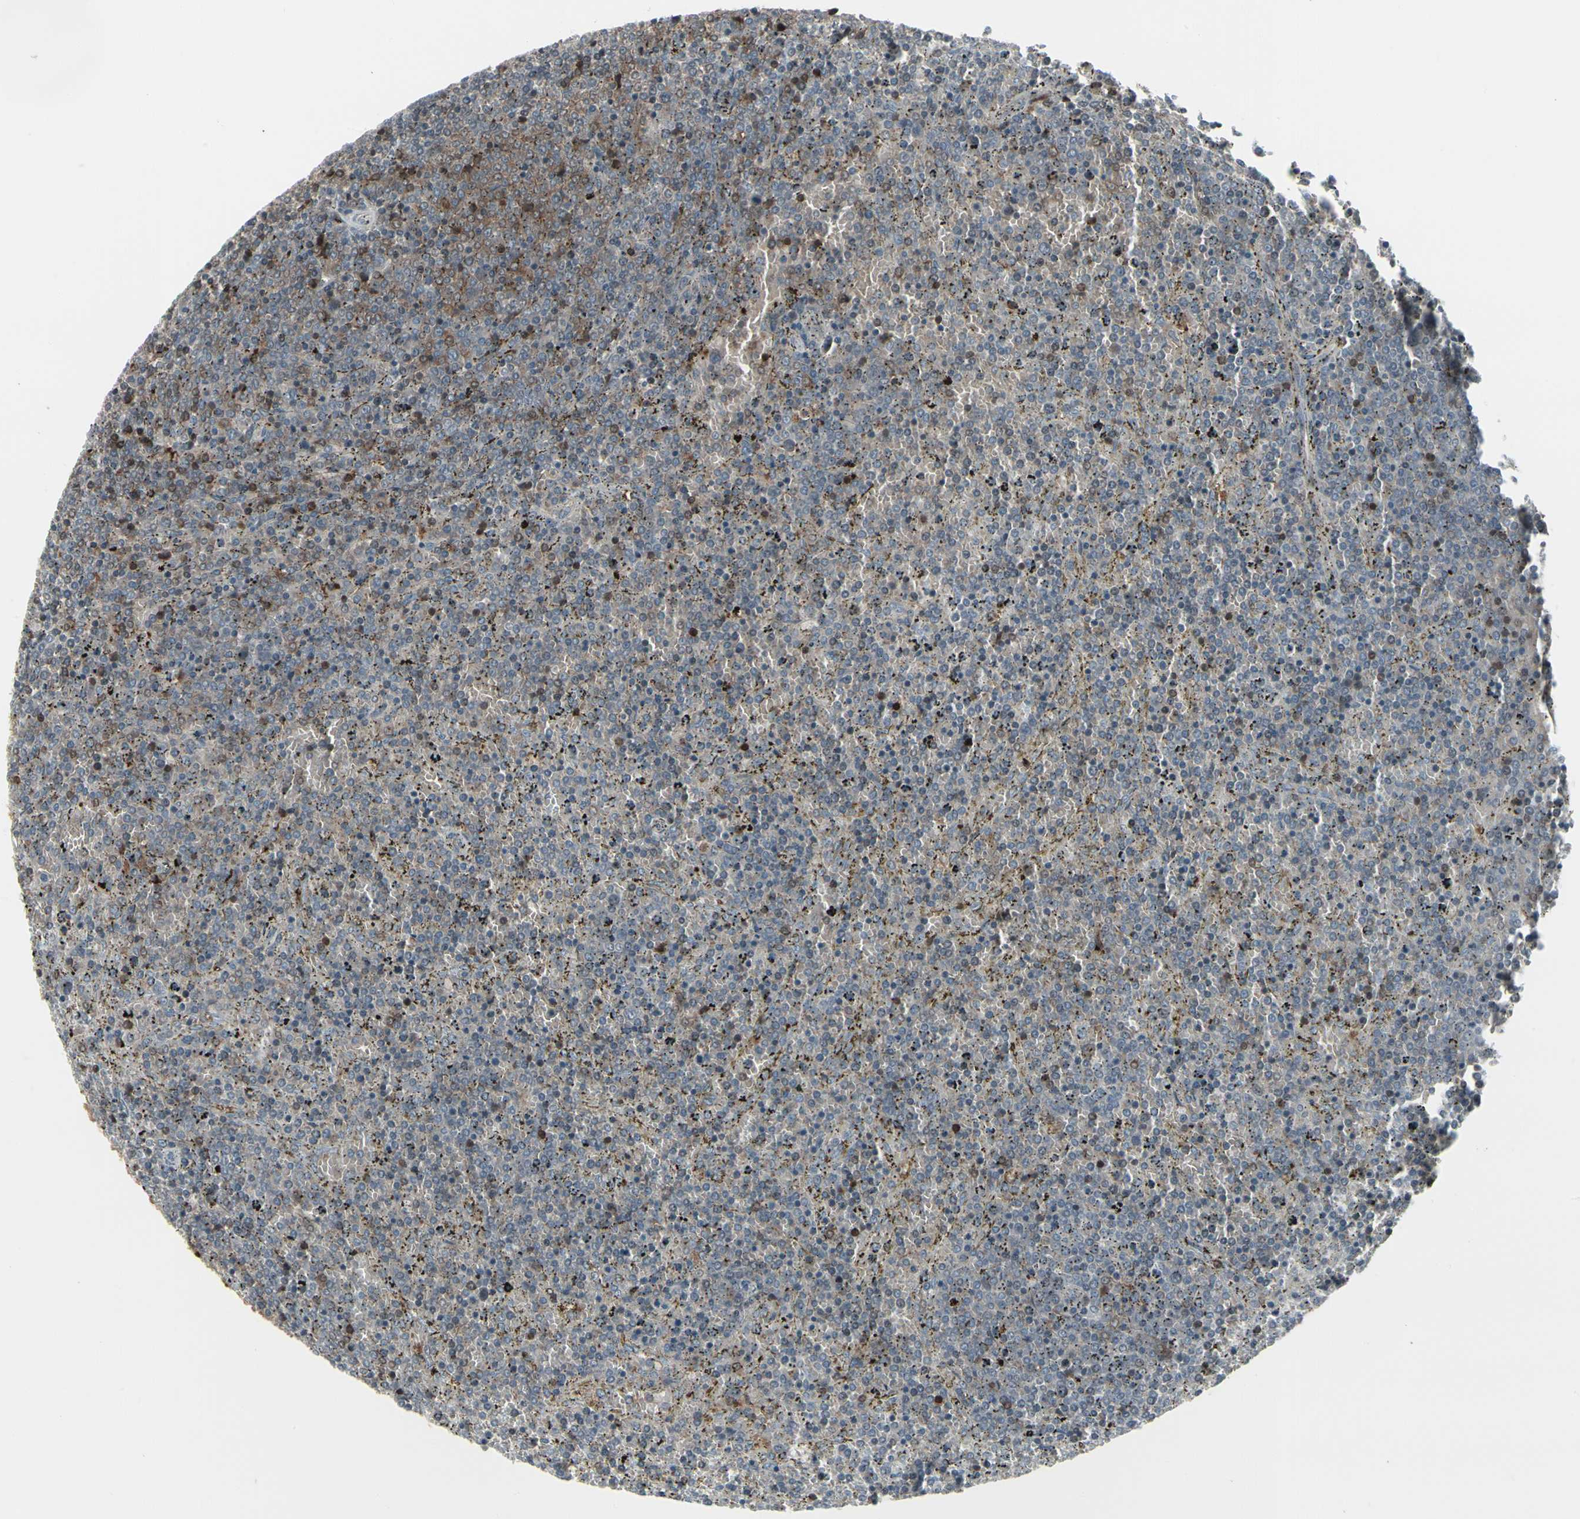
{"staining": {"intensity": "moderate", "quantity": "25%-75%", "location": "cytoplasmic/membranous"}, "tissue": "lymphoma", "cell_type": "Tumor cells", "image_type": "cancer", "snomed": [{"axis": "morphology", "description": "Malignant lymphoma, non-Hodgkin's type, Low grade"}, {"axis": "topography", "description": "Spleen"}], "caption": "Immunohistochemistry of malignant lymphoma, non-Hodgkin's type (low-grade) shows medium levels of moderate cytoplasmic/membranous staining in approximately 25%-75% of tumor cells.", "gene": "IGFBP6", "patient": {"sex": "female", "age": 77}}